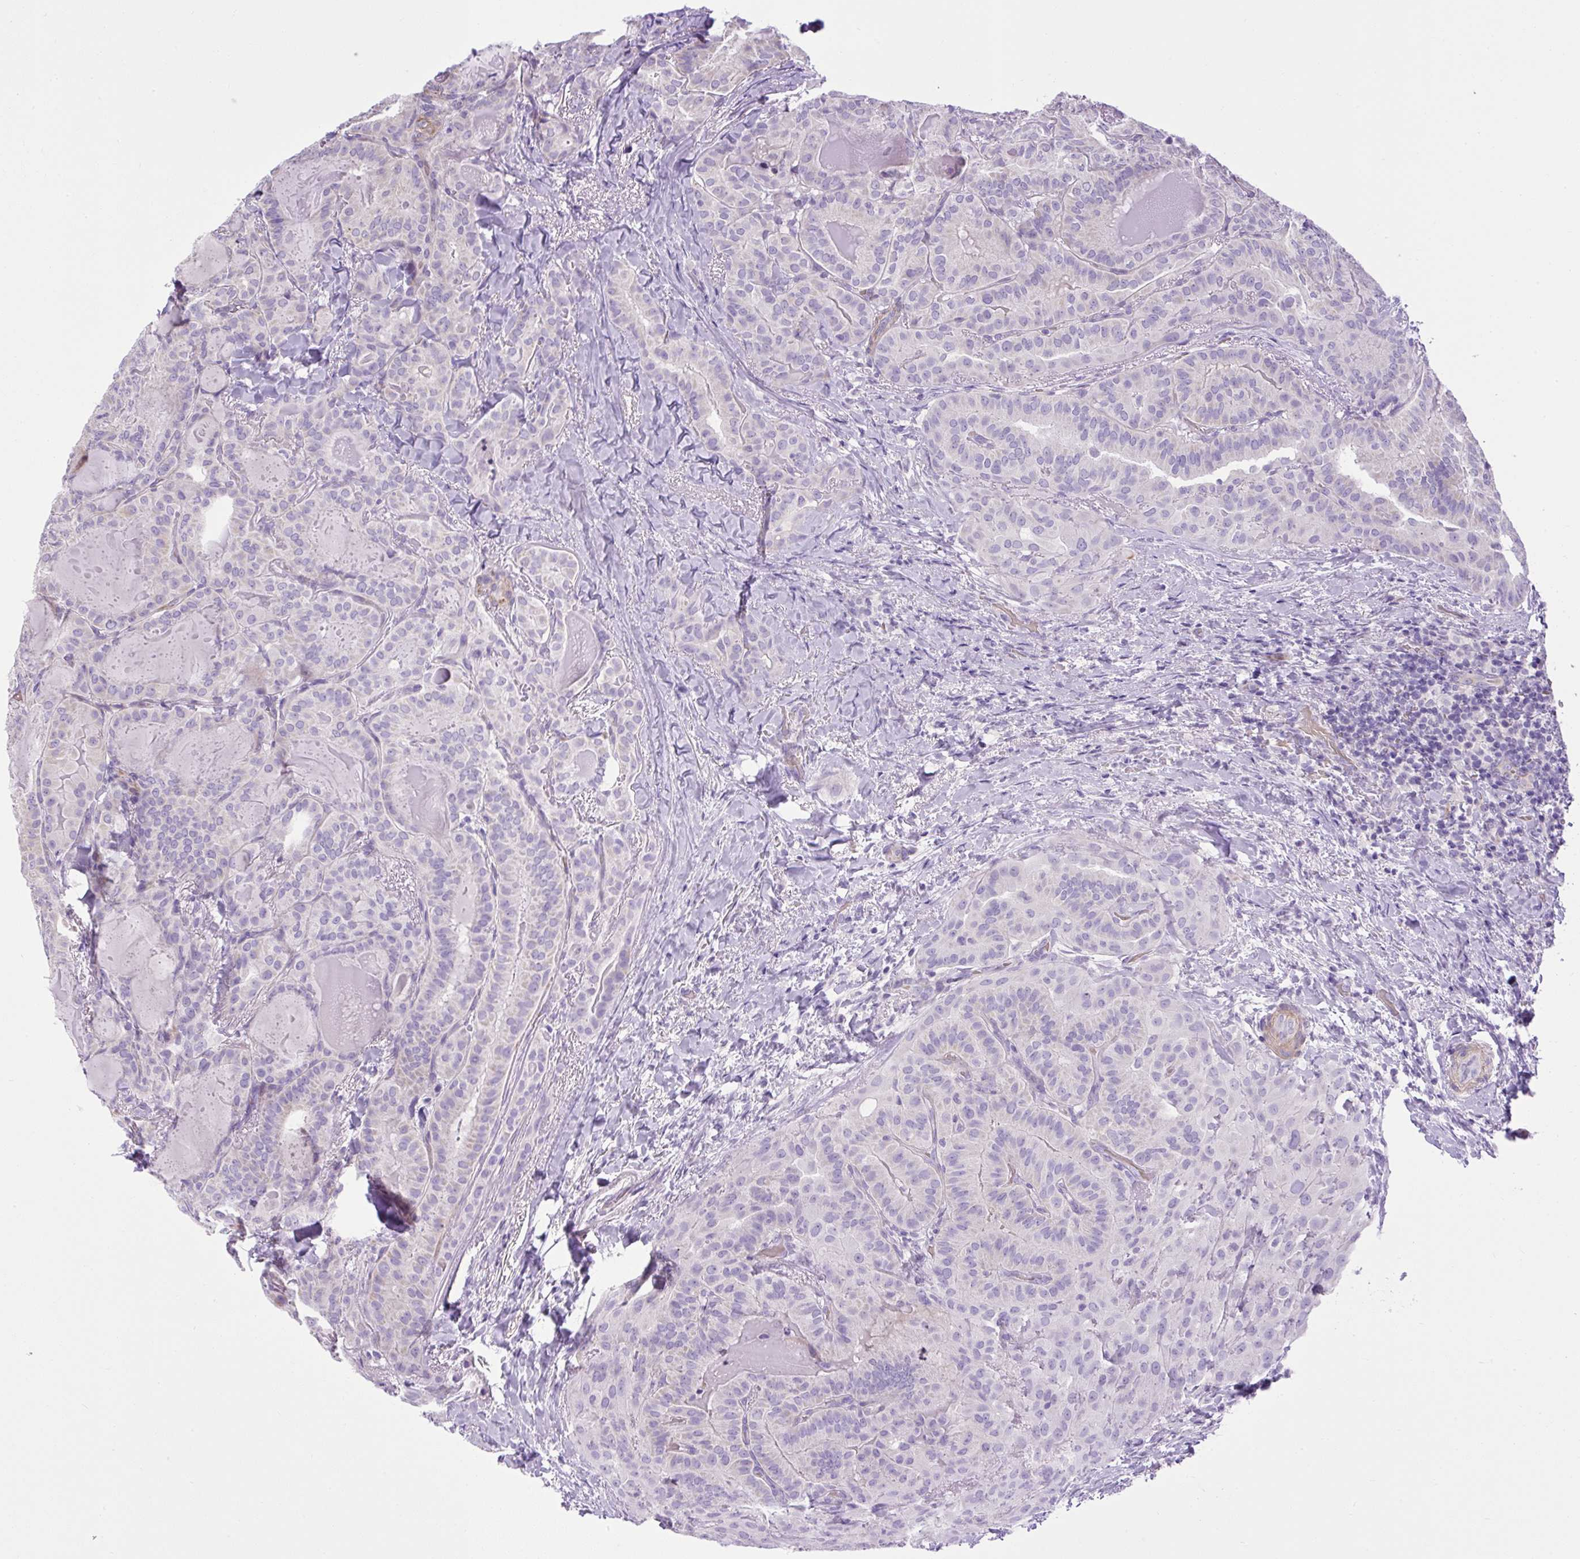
{"staining": {"intensity": "negative", "quantity": "none", "location": "none"}, "tissue": "thyroid cancer", "cell_type": "Tumor cells", "image_type": "cancer", "snomed": [{"axis": "morphology", "description": "Papillary adenocarcinoma, NOS"}, {"axis": "topography", "description": "Thyroid gland"}], "caption": "The immunohistochemistry (IHC) histopathology image has no significant positivity in tumor cells of thyroid cancer tissue. (DAB immunohistochemistry with hematoxylin counter stain).", "gene": "VWA7", "patient": {"sex": "female", "age": 68}}